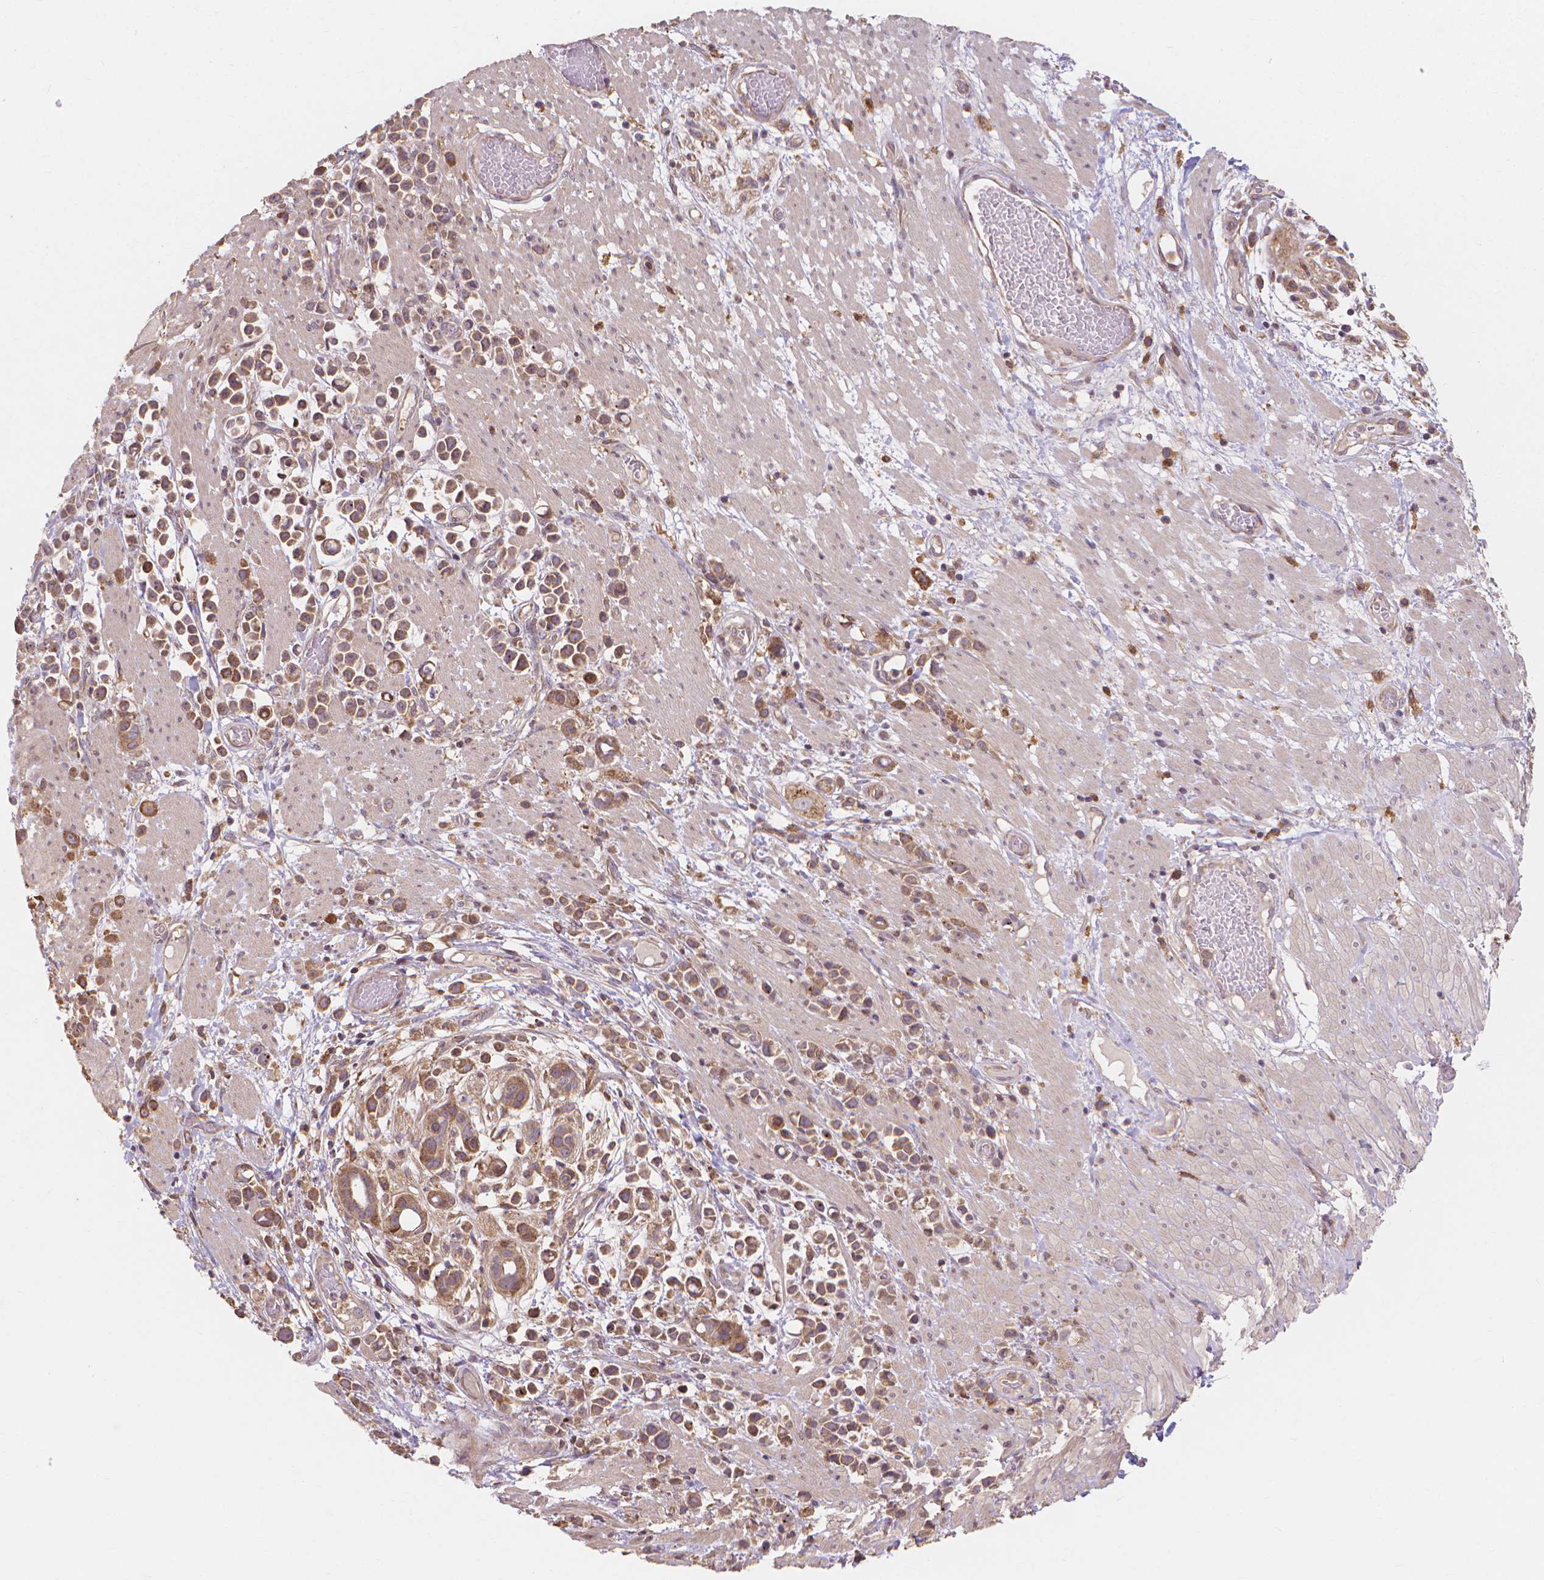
{"staining": {"intensity": "moderate", "quantity": ">75%", "location": "cytoplasmic/membranous"}, "tissue": "stomach cancer", "cell_type": "Tumor cells", "image_type": "cancer", "snomed": [{"axis": "morphology", "description": "Adenocarcinoma, NOS"}, {"axis": "topography", "description": "Stomach"}], "caption": "An IHC histopathology image of tumor tissue is shown. Protein staining in brown shows moderate cytoplasmic/membranous positivity in adenocarcinoma (stomach) within tumor cells.", "gene": "TAB2", "patient": {"sex": "male", "age": 82}}